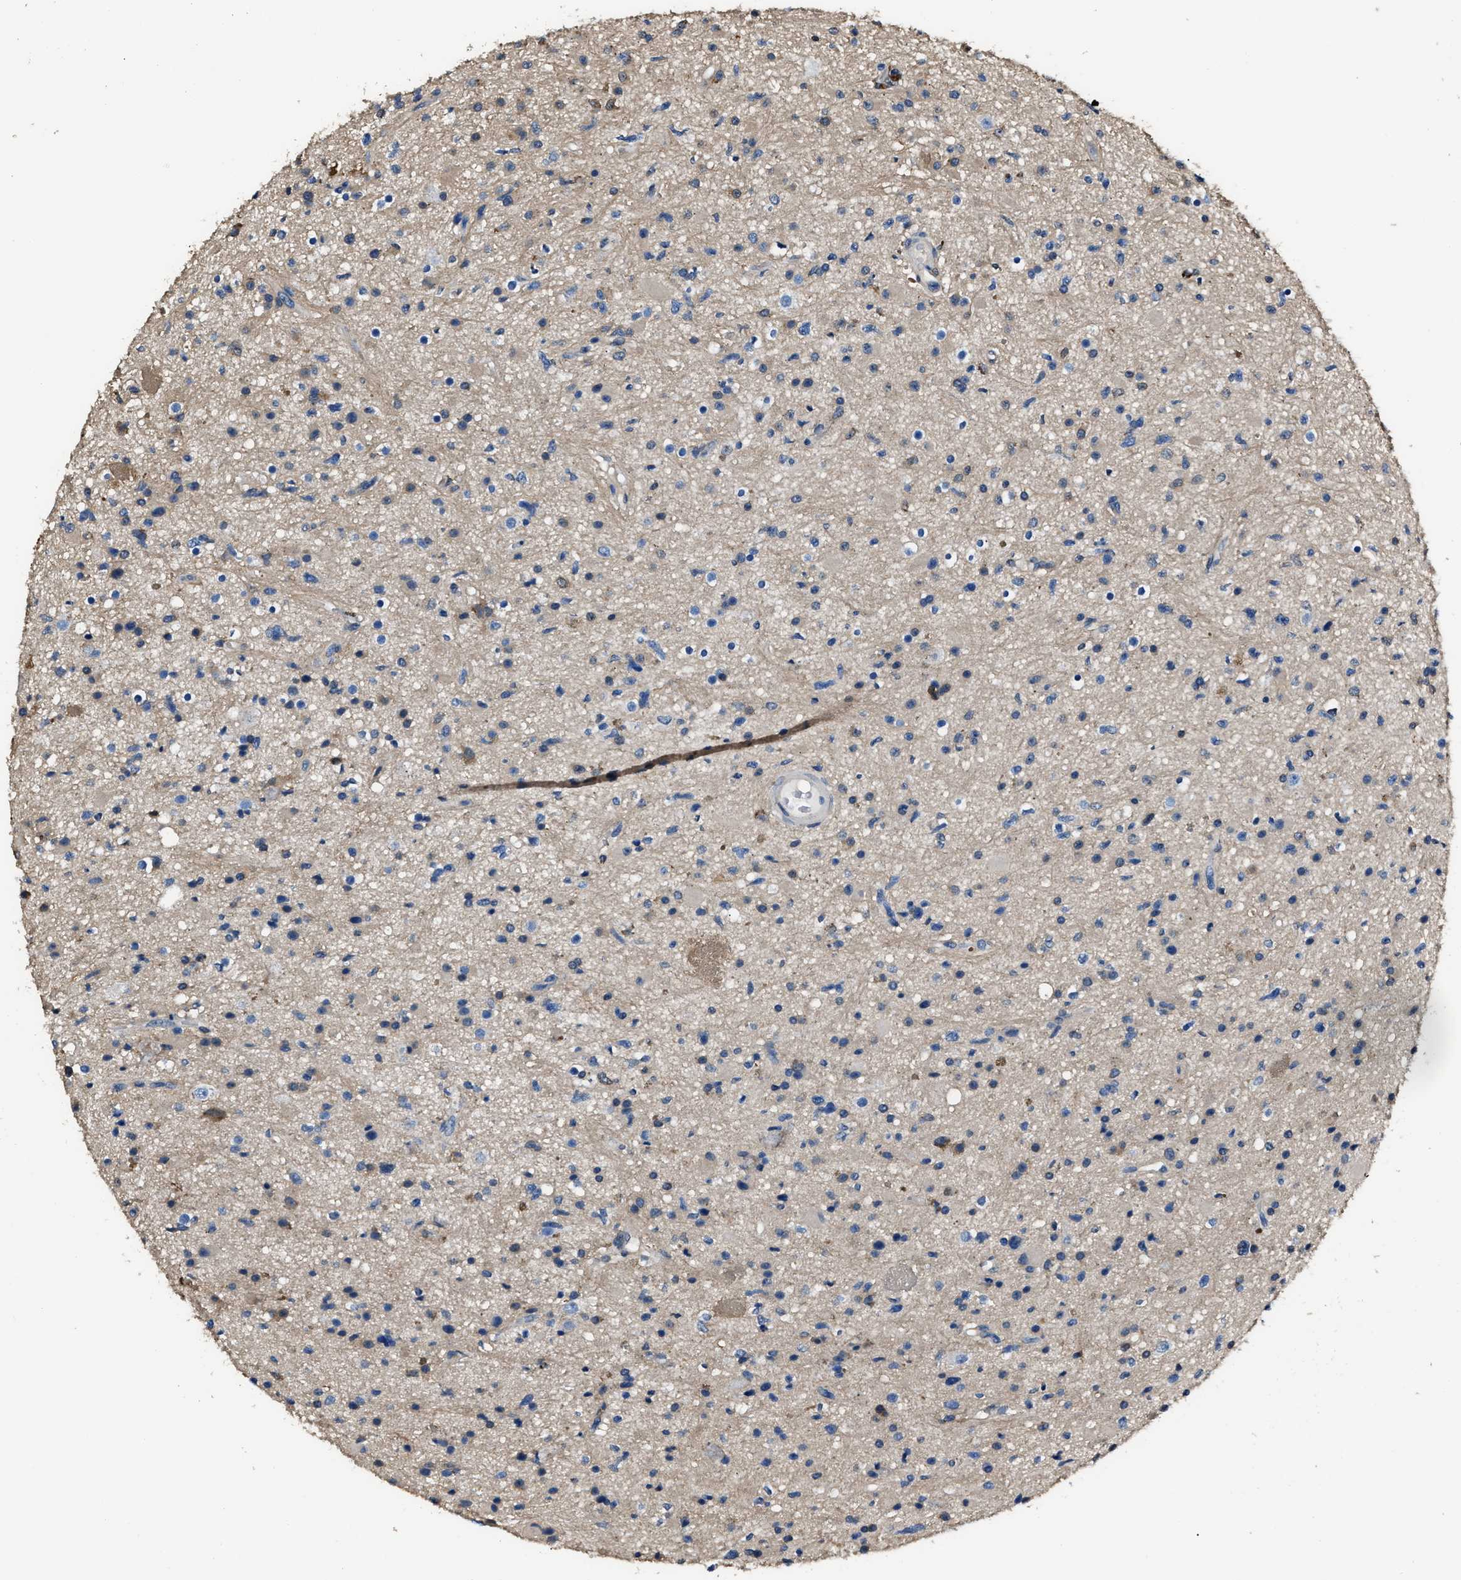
{"staining": {"intensity": "negative", "quantity": "none", "location": "none"}, "tissue": "glioma", "cell_type": "Tumor cells", "image_type": "cancer", "snomed": [{"axis": "morphology", "description": "Glioma, malignant, High grade"}, {"axis": "topography", "description": "Brain"}], "caption": "This micrograph is of glioma stained with IHC to label a protein in brown with the nuclei are counter-stained blue. There is no expression in tumor cells.", "gene": "GSTP1", "patient": {"sex": "male", "age": 33}}